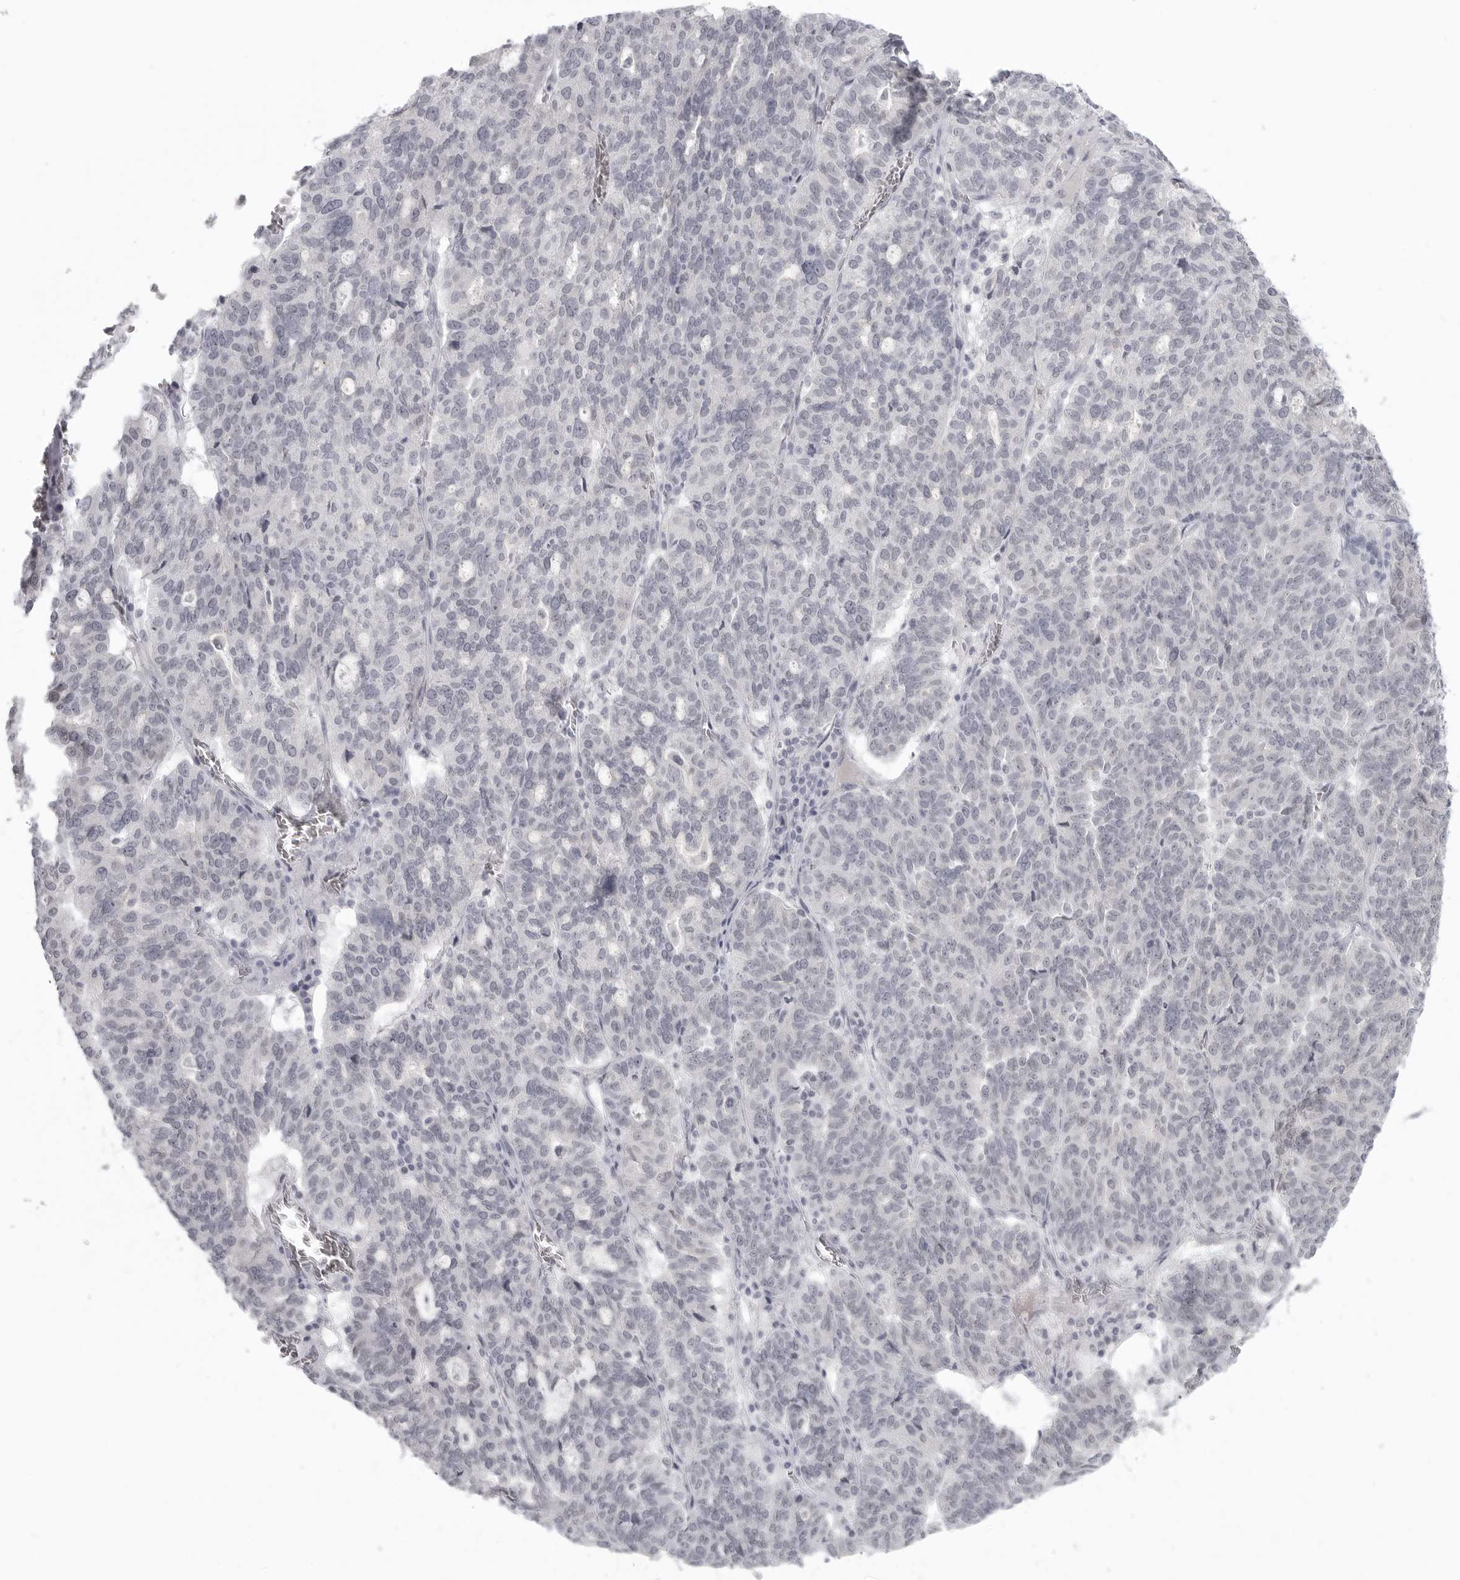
{"staining": {"intensity": "negative", "quantity": "none", "location": "none"}, "tissue": "ovarian cancer", "cell_type": "Tumor cells", "image_type": "cancer", "snomed": [{"axis": "morphology", "description": "Cystadenocarcinoma, serous, NOS"}, {"axis": "topography", "description": "Ovary"}], "caption": "This is an immunohistochemistry histopathology image of human serous cystadenocarcinoma (ovarian). There is no positivity in tumor cells.", "gene": "TCTN3", "patient": {"sex": "female", "age": 59}}